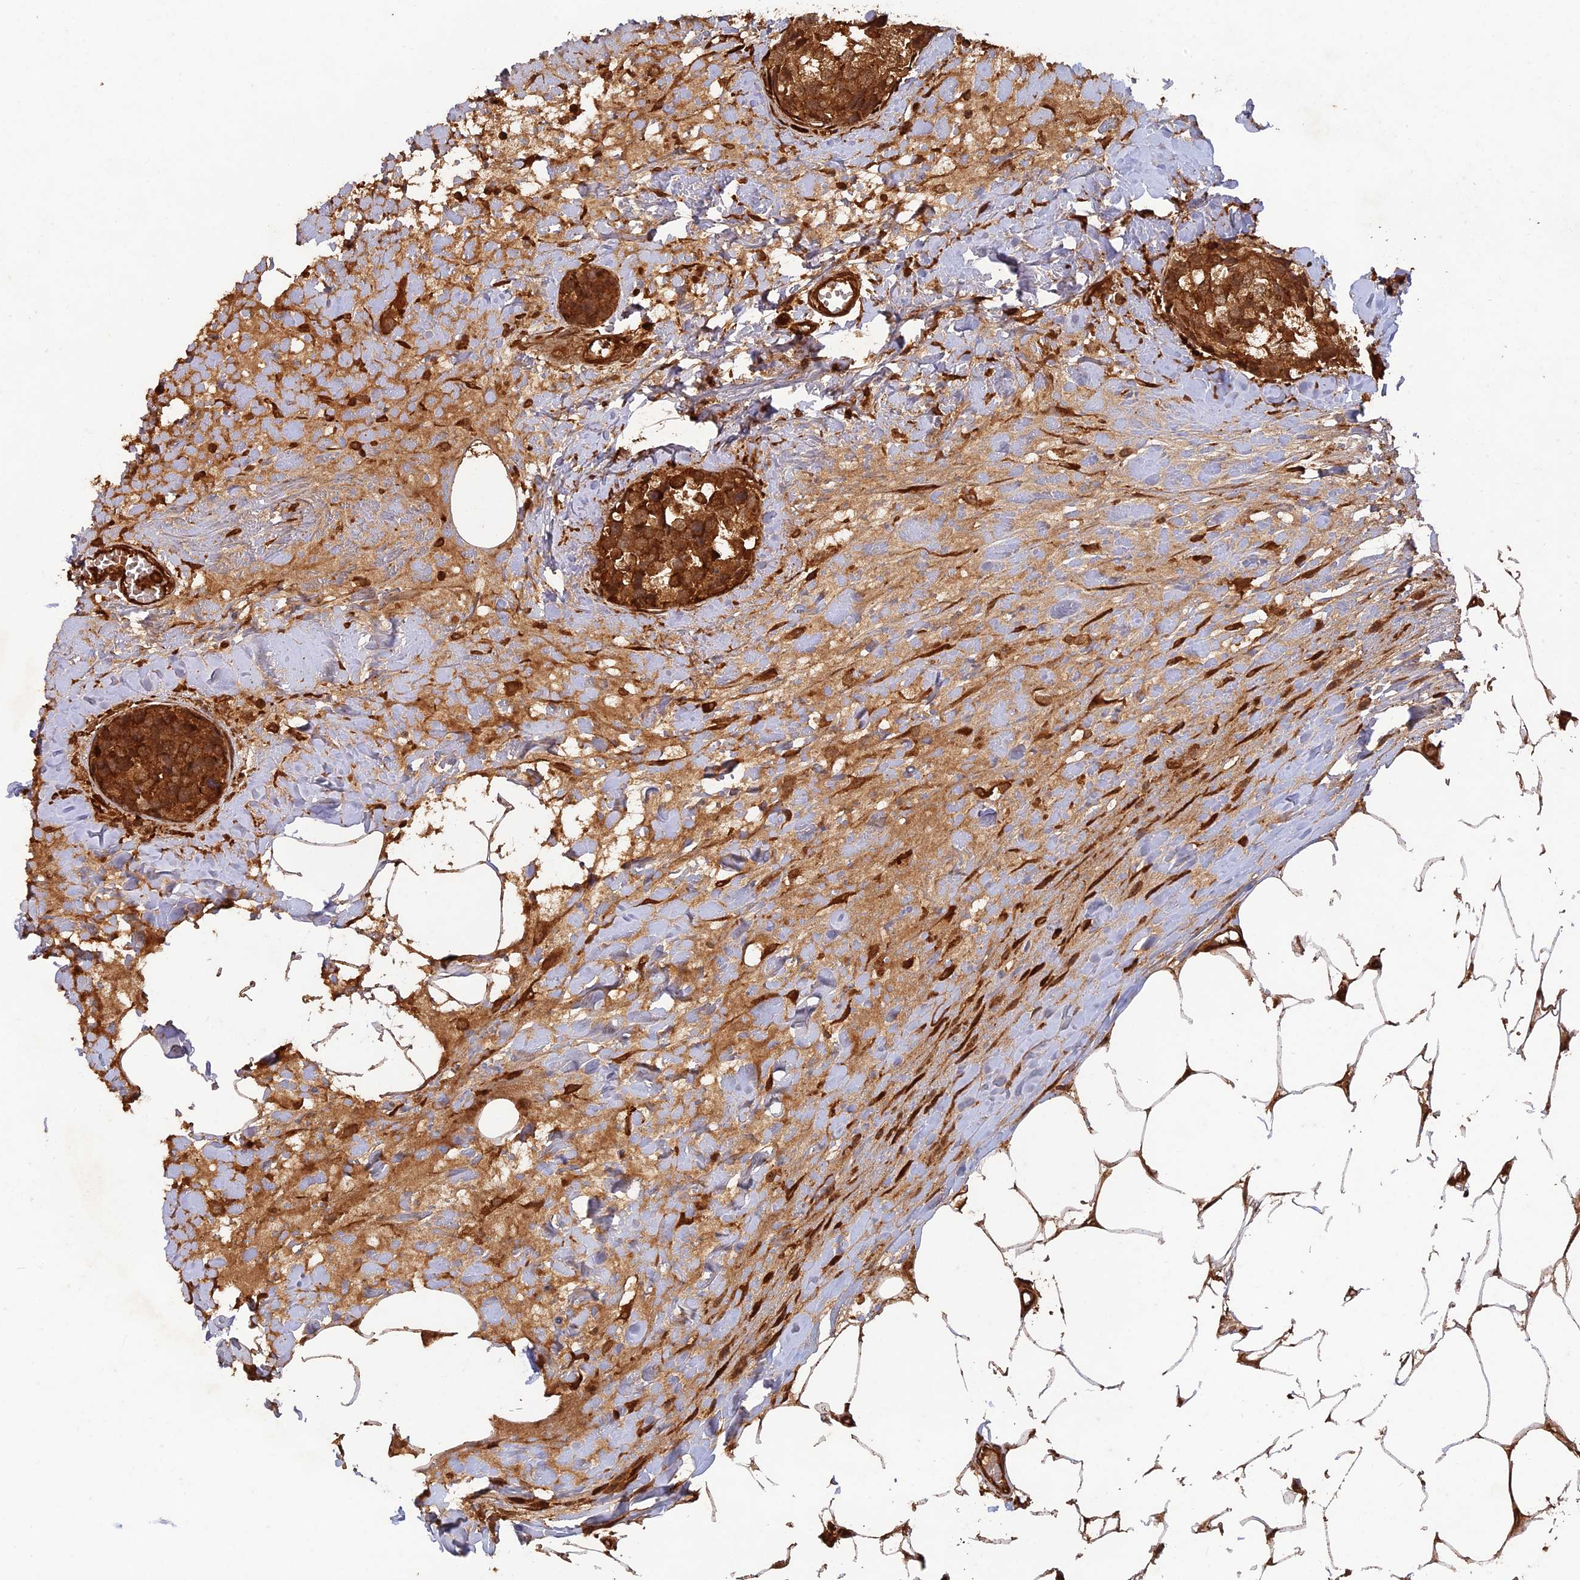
{"staining": {"intensity": "strong", "quantity": ">75%", "location": "cytoplasmic/membranous"}, "tissue": "breast cancer", "cell_type": "Tumor cells", "image_type": "cancer", "snomed": [{"axis": "morphology", "description": "Lobular carcinoma"}, {"axis": "topography", "description": "Breast"}], "caption": "A high amount of strong cytoplasmic/membranous staining is seen in about >75% of tumor cells in breast cancer (lobular carcinoma) tissue. (DAB (3,3'-diaminobenzidine) = brown stain, brightfield microscopy at high magnification).", "gene": "CCDC174", "patient": {"sex": "female", "age": 59}}